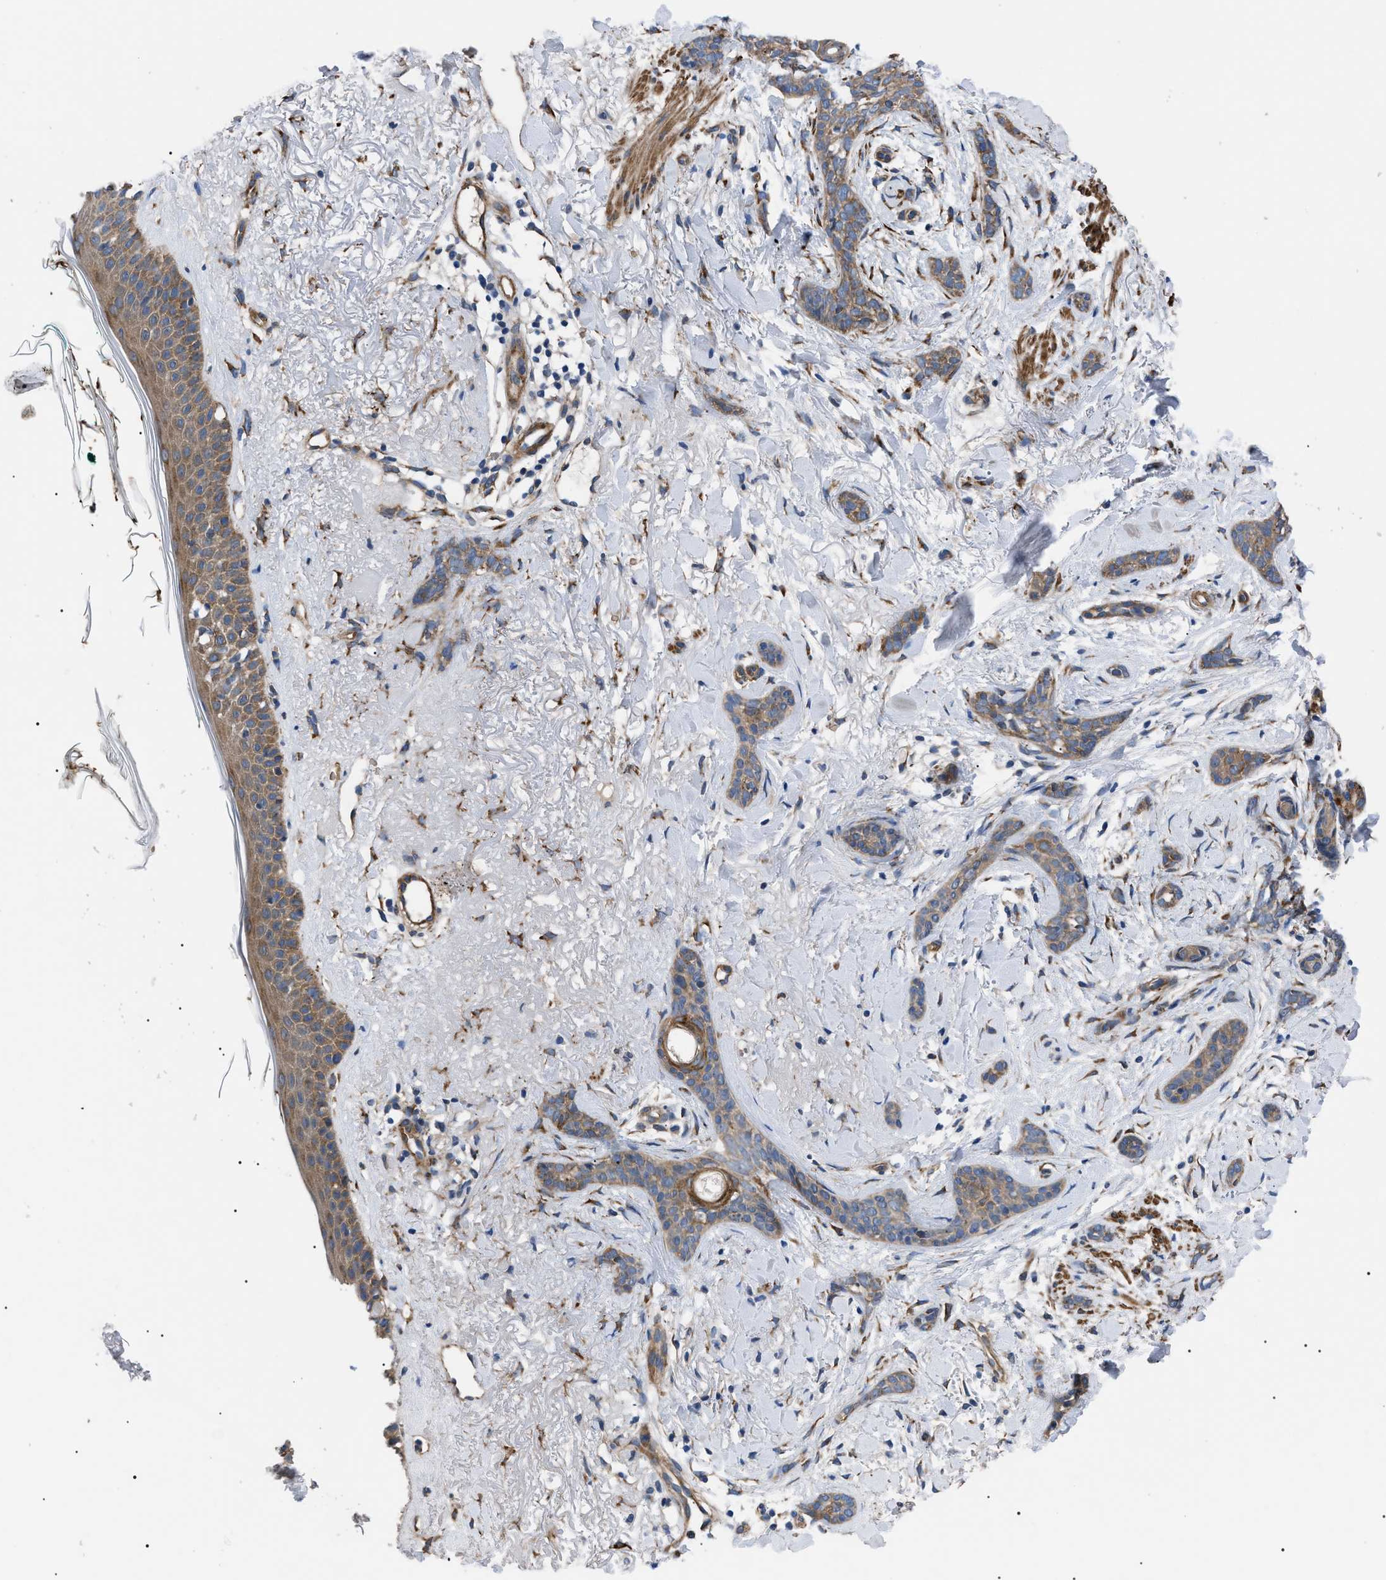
{"staining": {"intensity": "moderate", "quantity": ">75%", "location": "cytoplasmic/membranous"}, "tissue": "skin cancer", "cell_type": "Tumor cells", "image_type": "cancer", "snomed": [{"axis": "morphology", "description": "Basal cell carcinoma"}, {"axis": "morphology", "description": "Adnexal tumor, benign"}, {"axis": "topography", "description": "Skin"}], "caption": "Immunohistochemistry image of human skin cancer (benign adnexal tumor) stained for a protein (brown), which reveals medium levels of moderate cytoplasmic/membranous staining in about >75% of tumor cells.", "gene": "MYO10", "patient": {"sex": "female", "age": 42}}